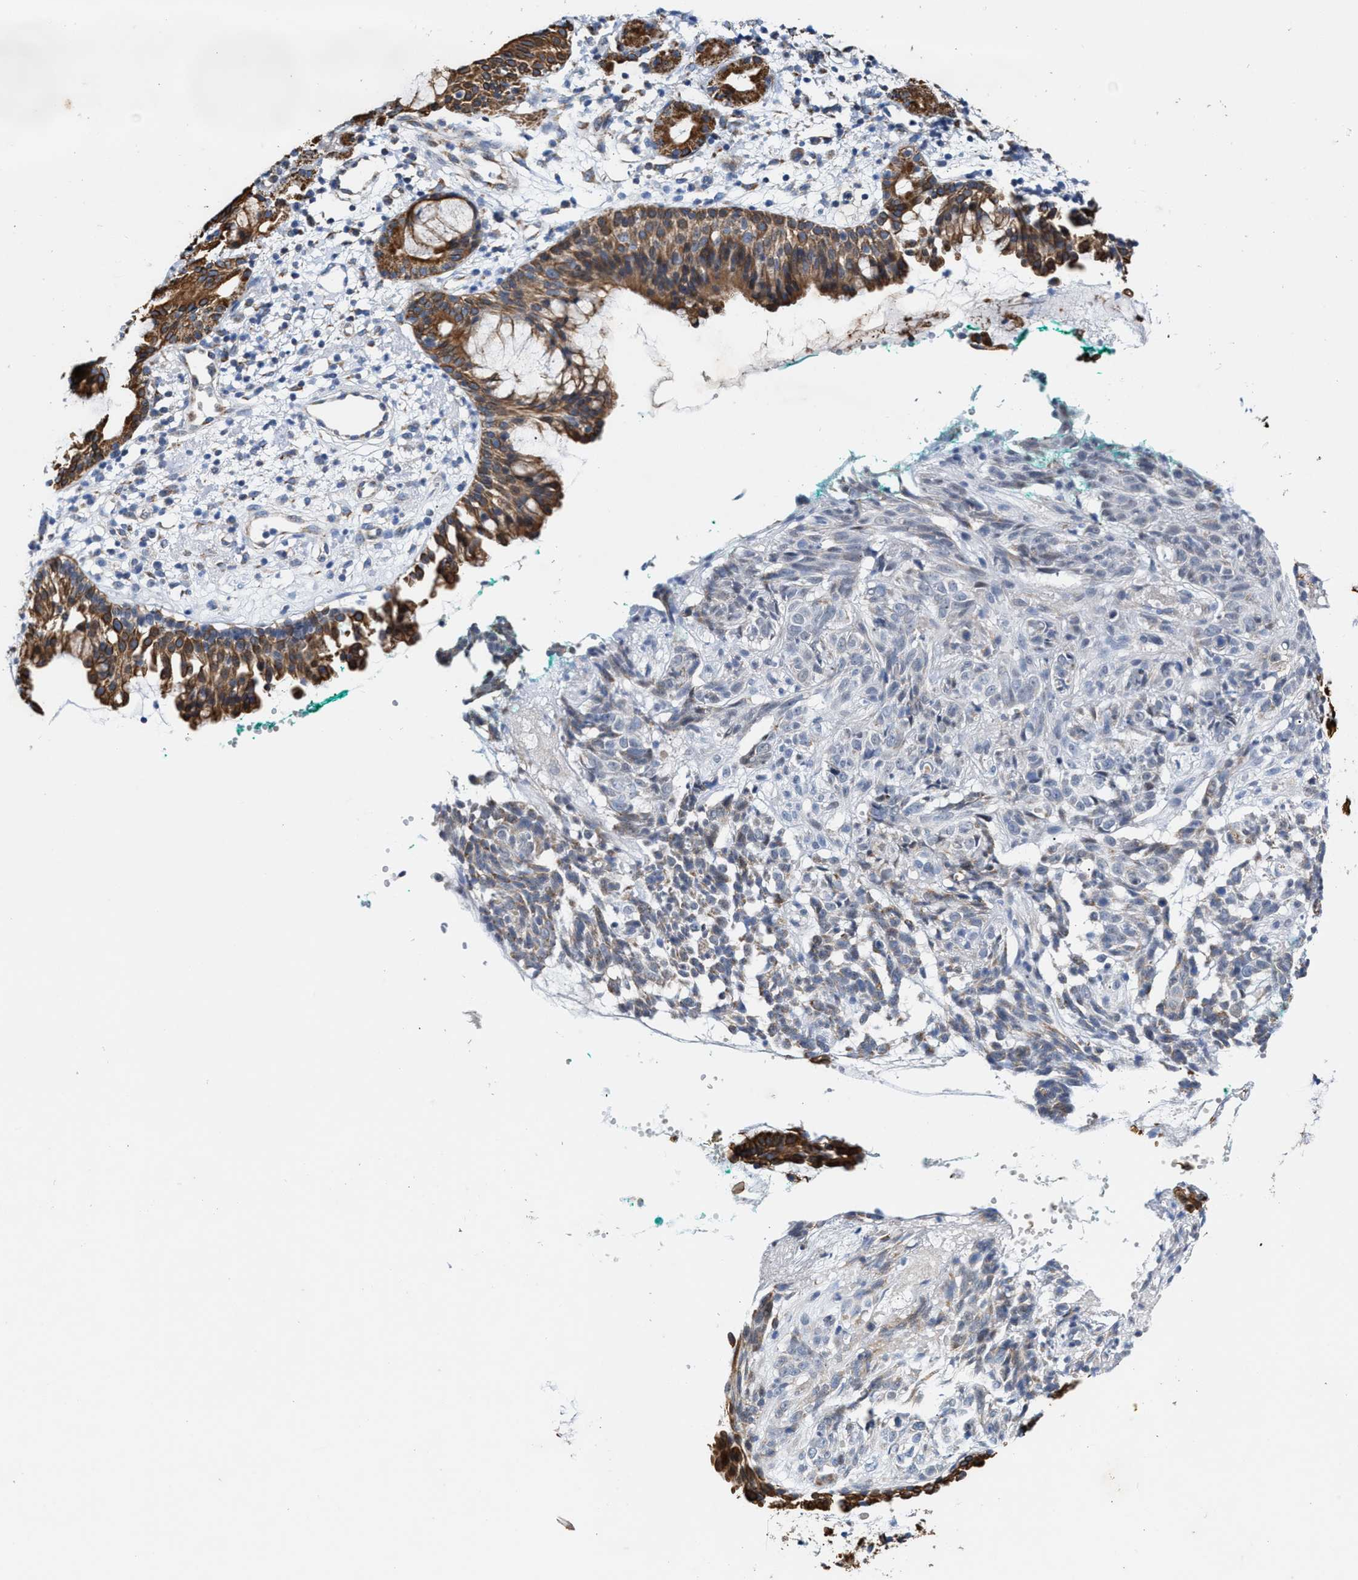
{"staining": {"intensity": "moderate", "quantity": ">75%", "location": "cytoplasmic/membranous"}, "tissue": "nasopharynx", "cell_type": "Respiratory epithelial cells", "image_type": "normal", "snomed": [{"axis": "morphology", "description": "Normal tissue, NOS"}, {"axis": "morphology", "description": "Basal cell carcinoma"}, {"axis": "topography", "description": "Cartilage tissue"}, {"axis": "topography", "description": "Nasopharynx"}, {"axis": "topography", "description": "Oral tissue"}], "caption": "Immunohistochemistry histopathology image of normal human nasopharynx stained for a protein (brown), which displays medium levels of moderate cytoplasmic/membranous expression in approximately >75% of respiratory epithelial cells.", "gene": "JAG1", "patient": {"sex": "female", "age": 77}}